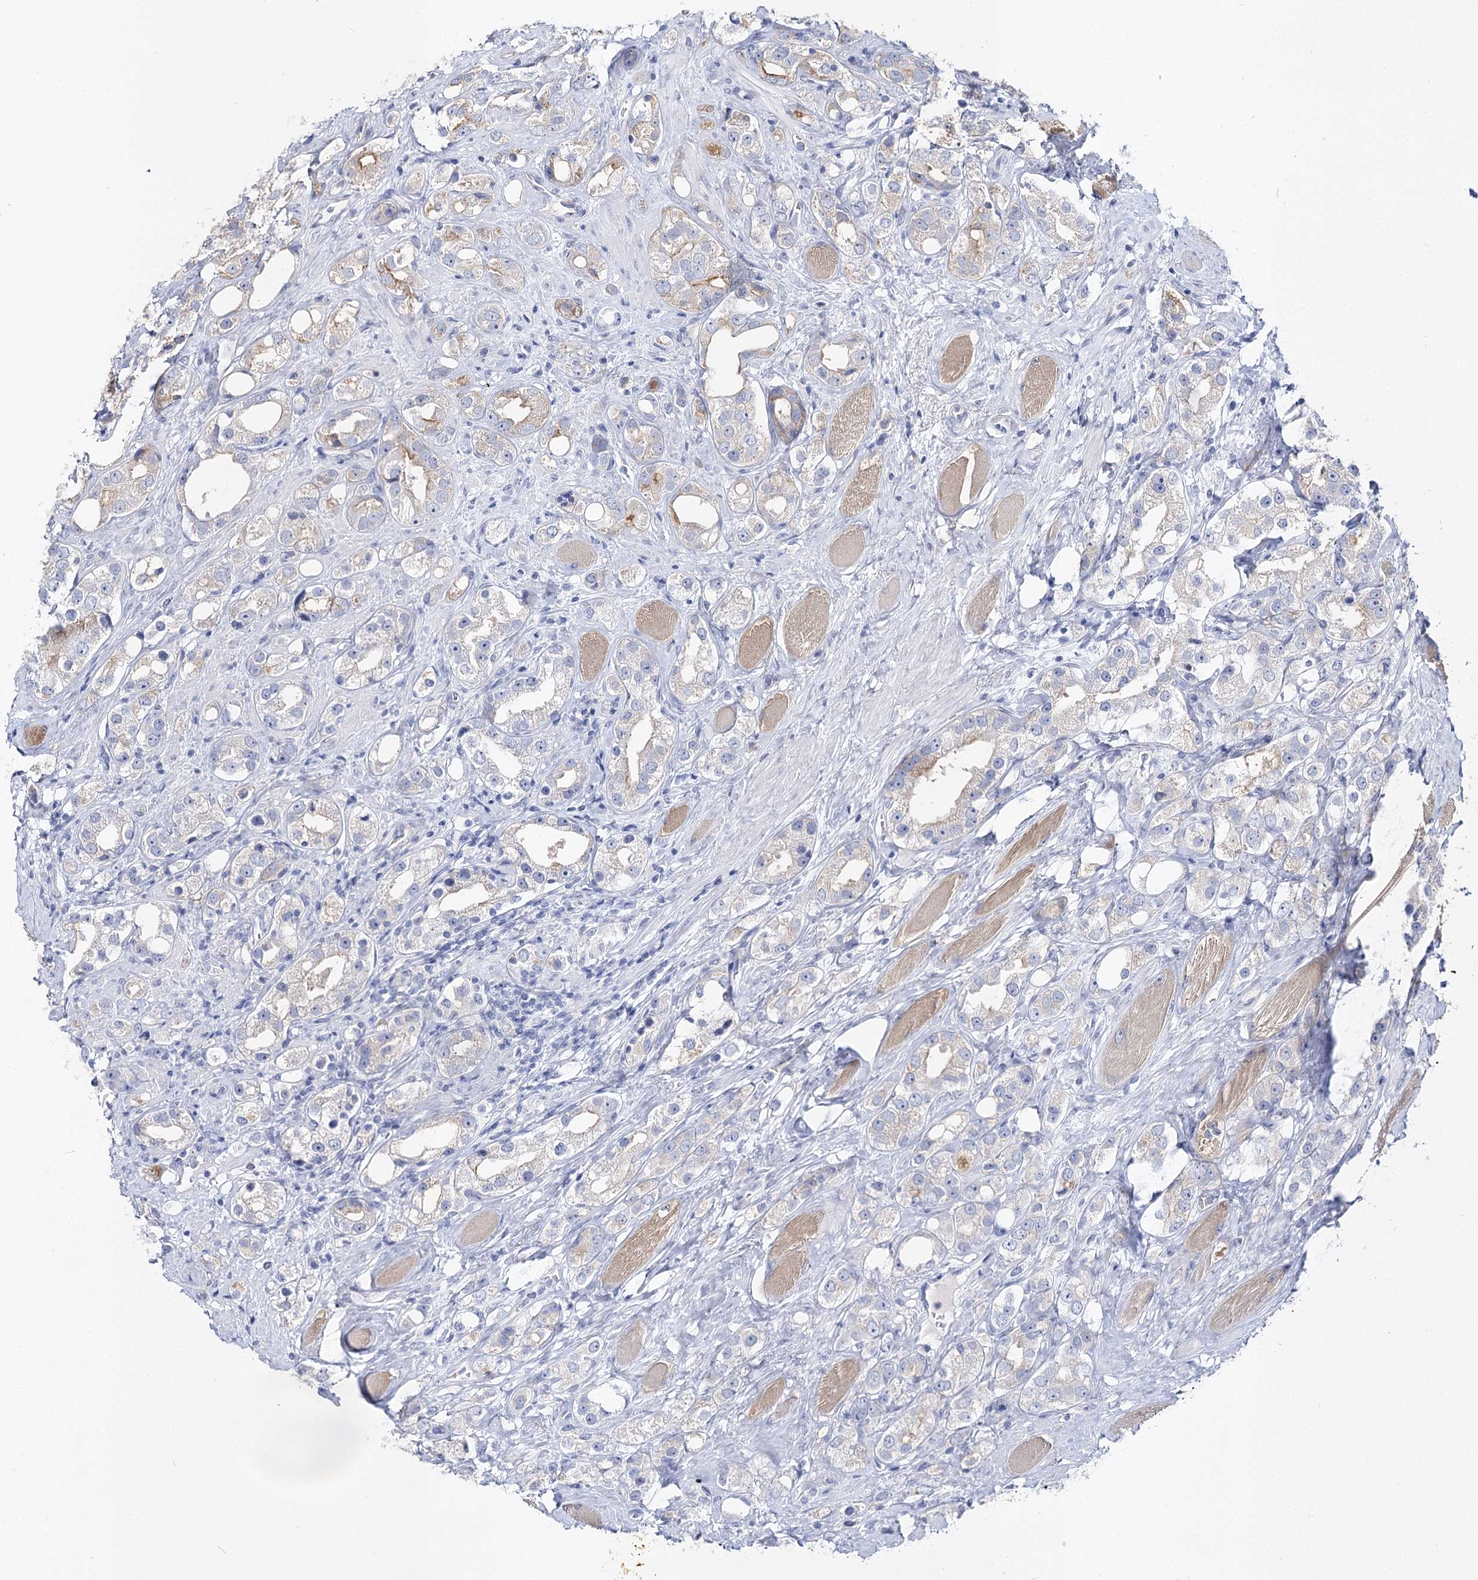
{"staining": {"intensity": "negative", "quantity": "none", "location": "none"}, "tissue": "prostate cancer", "cell_type": "Tumor cells", "image_type": "cancer", "snomed": [{"axis": "morphology", "description": "Adenocarcinoma, NOS"}, {"axis": "topography", "description": "Prostate"}], "caption": "High power microscopy image of an immunohistochemistry (IHC) micrograph of adenocarcinoma (prostate), revealing no significant positivity in tumor cells. (DAB immunohistochemistry, high magnification).", "gene": "UGP2", "patient": {"sex": "male", "age": 79}}